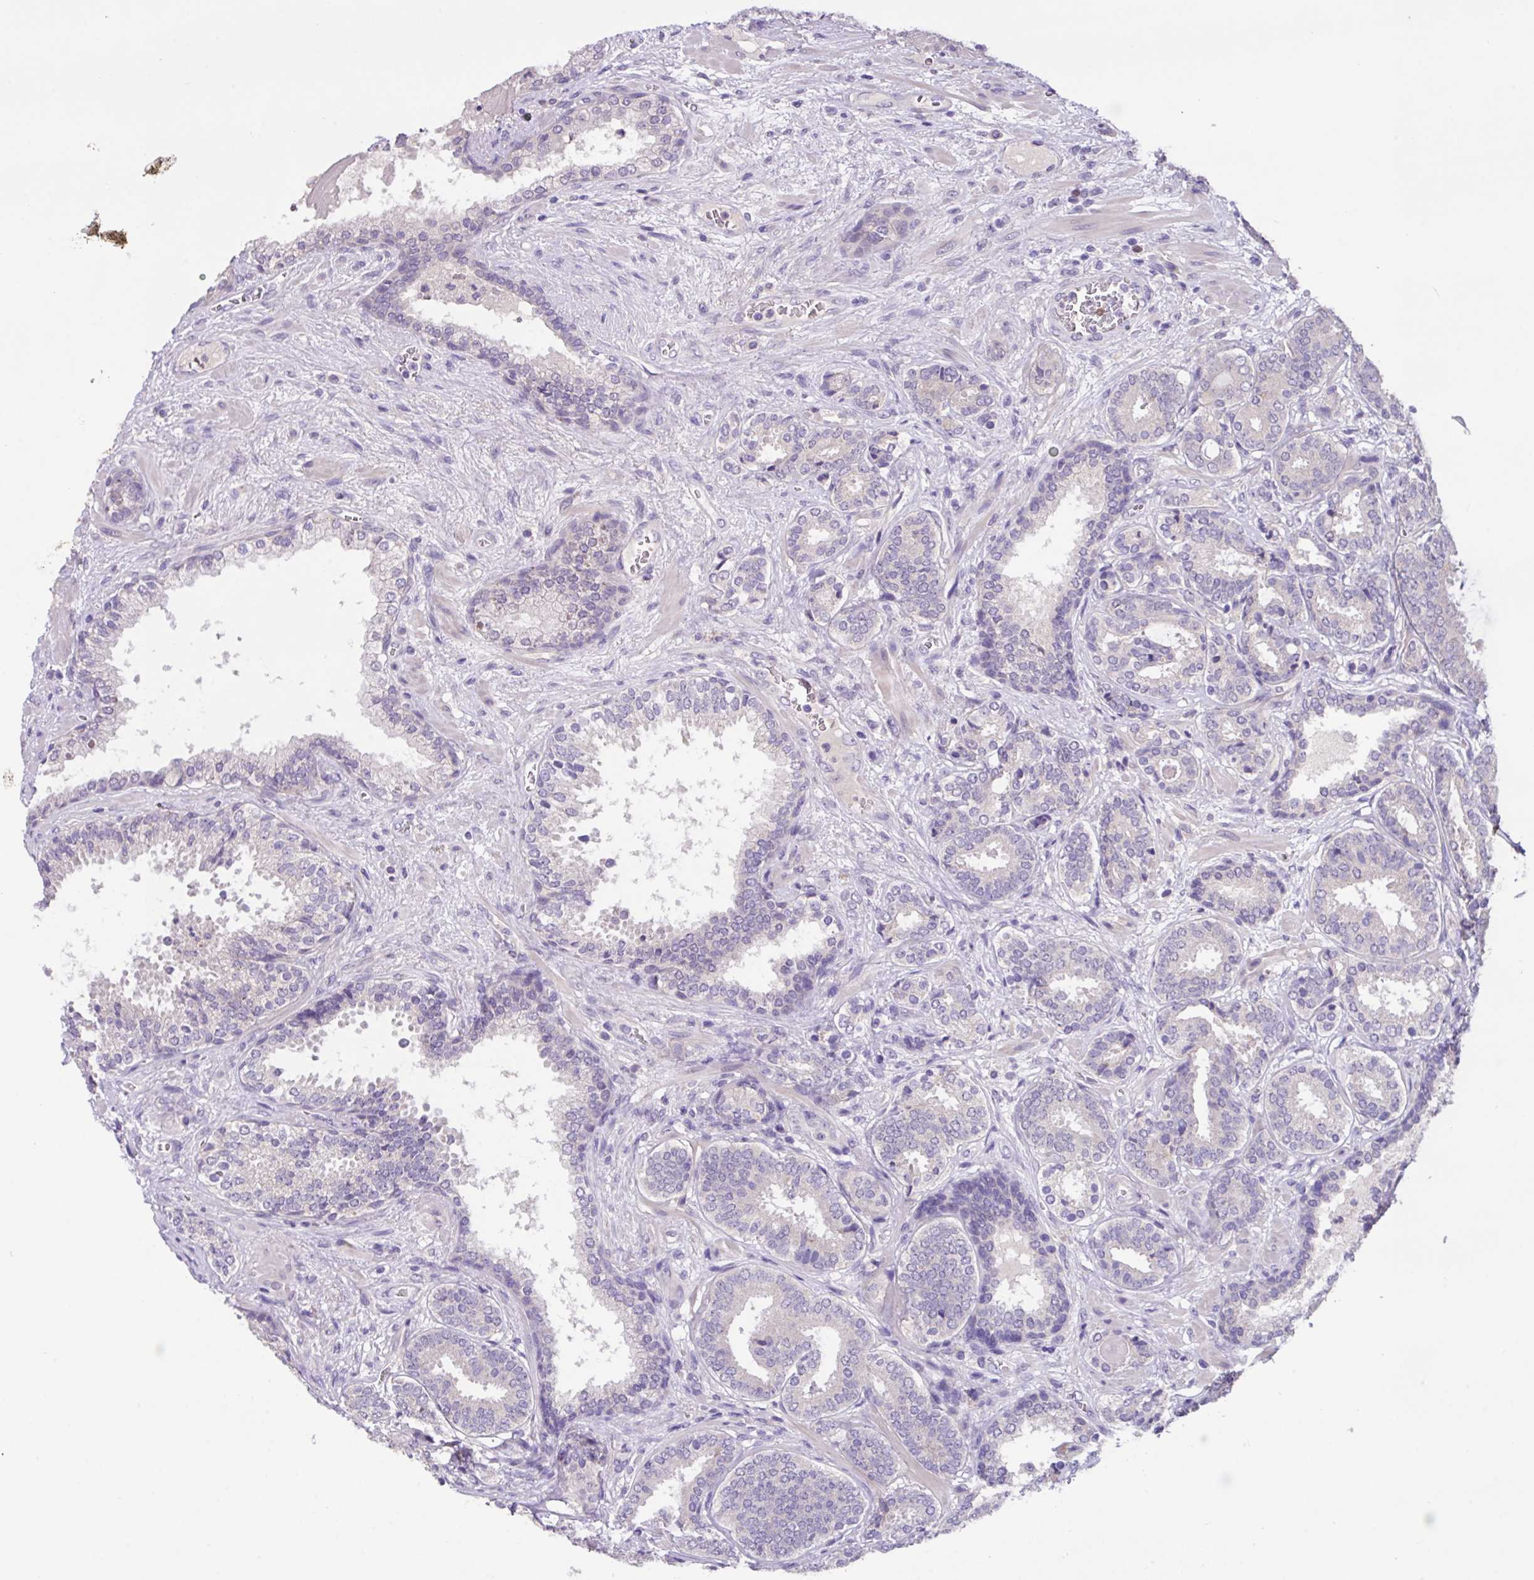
{"staining": {"intensity": "negative", "quantity": "none", "location": "none"}, "tissue": "prostate cancer", "cell_type": "Tumor cells", "image_type": "cancer", "snomed": [{"axis": "morphology", "description": "Adenocarcinoma, High grade"}, {"axis": "topography", "description": "Prostate"}], "caption": "IHC of human prostate cancer displays no positivity in tumor cells.", "gene": "PAX8", "patient": {"sex": "male", "age": 65}}